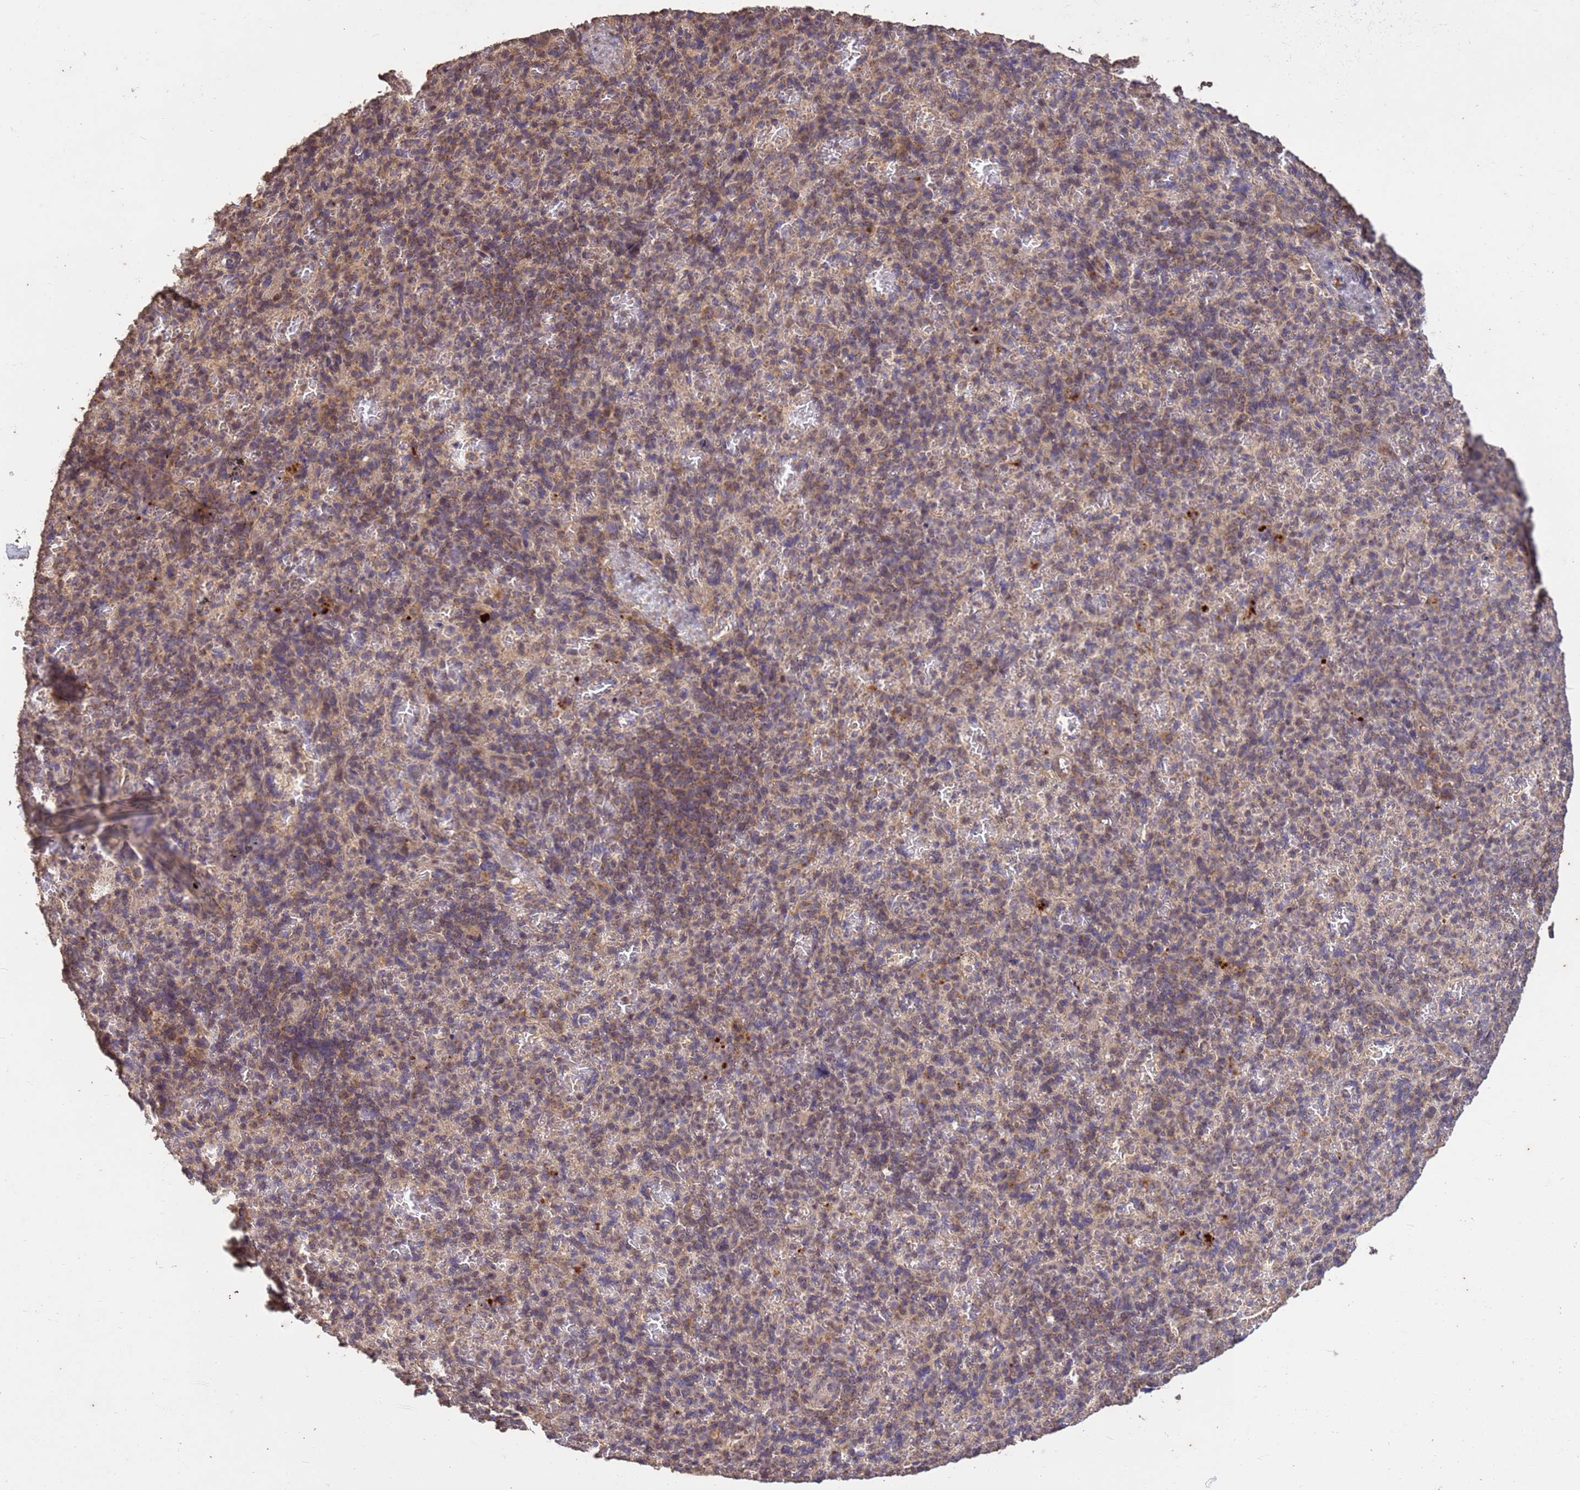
{"staining": {"intensity": "weak", "quantity": "25%-75%", "location": "cytoplasmic/membranous"}, "tissue": "spleen", "cell_type": "Cells in red pulp", "image_type": "normal", "snomed": [{"axis": "morphology", "description": "Normal tissue, NOS"}, {"axis": "topography", "description": "Spleen"}], "caption": "Spleen stained with DAB (3,3'-diaminobenzidine) IHC displays low levels of weak cytoplasmic/membranous positivity in about 25%-75% of cells in red pulp.", "gene": "P2RX7", "patient": {"sex": "female", "age": 74}}